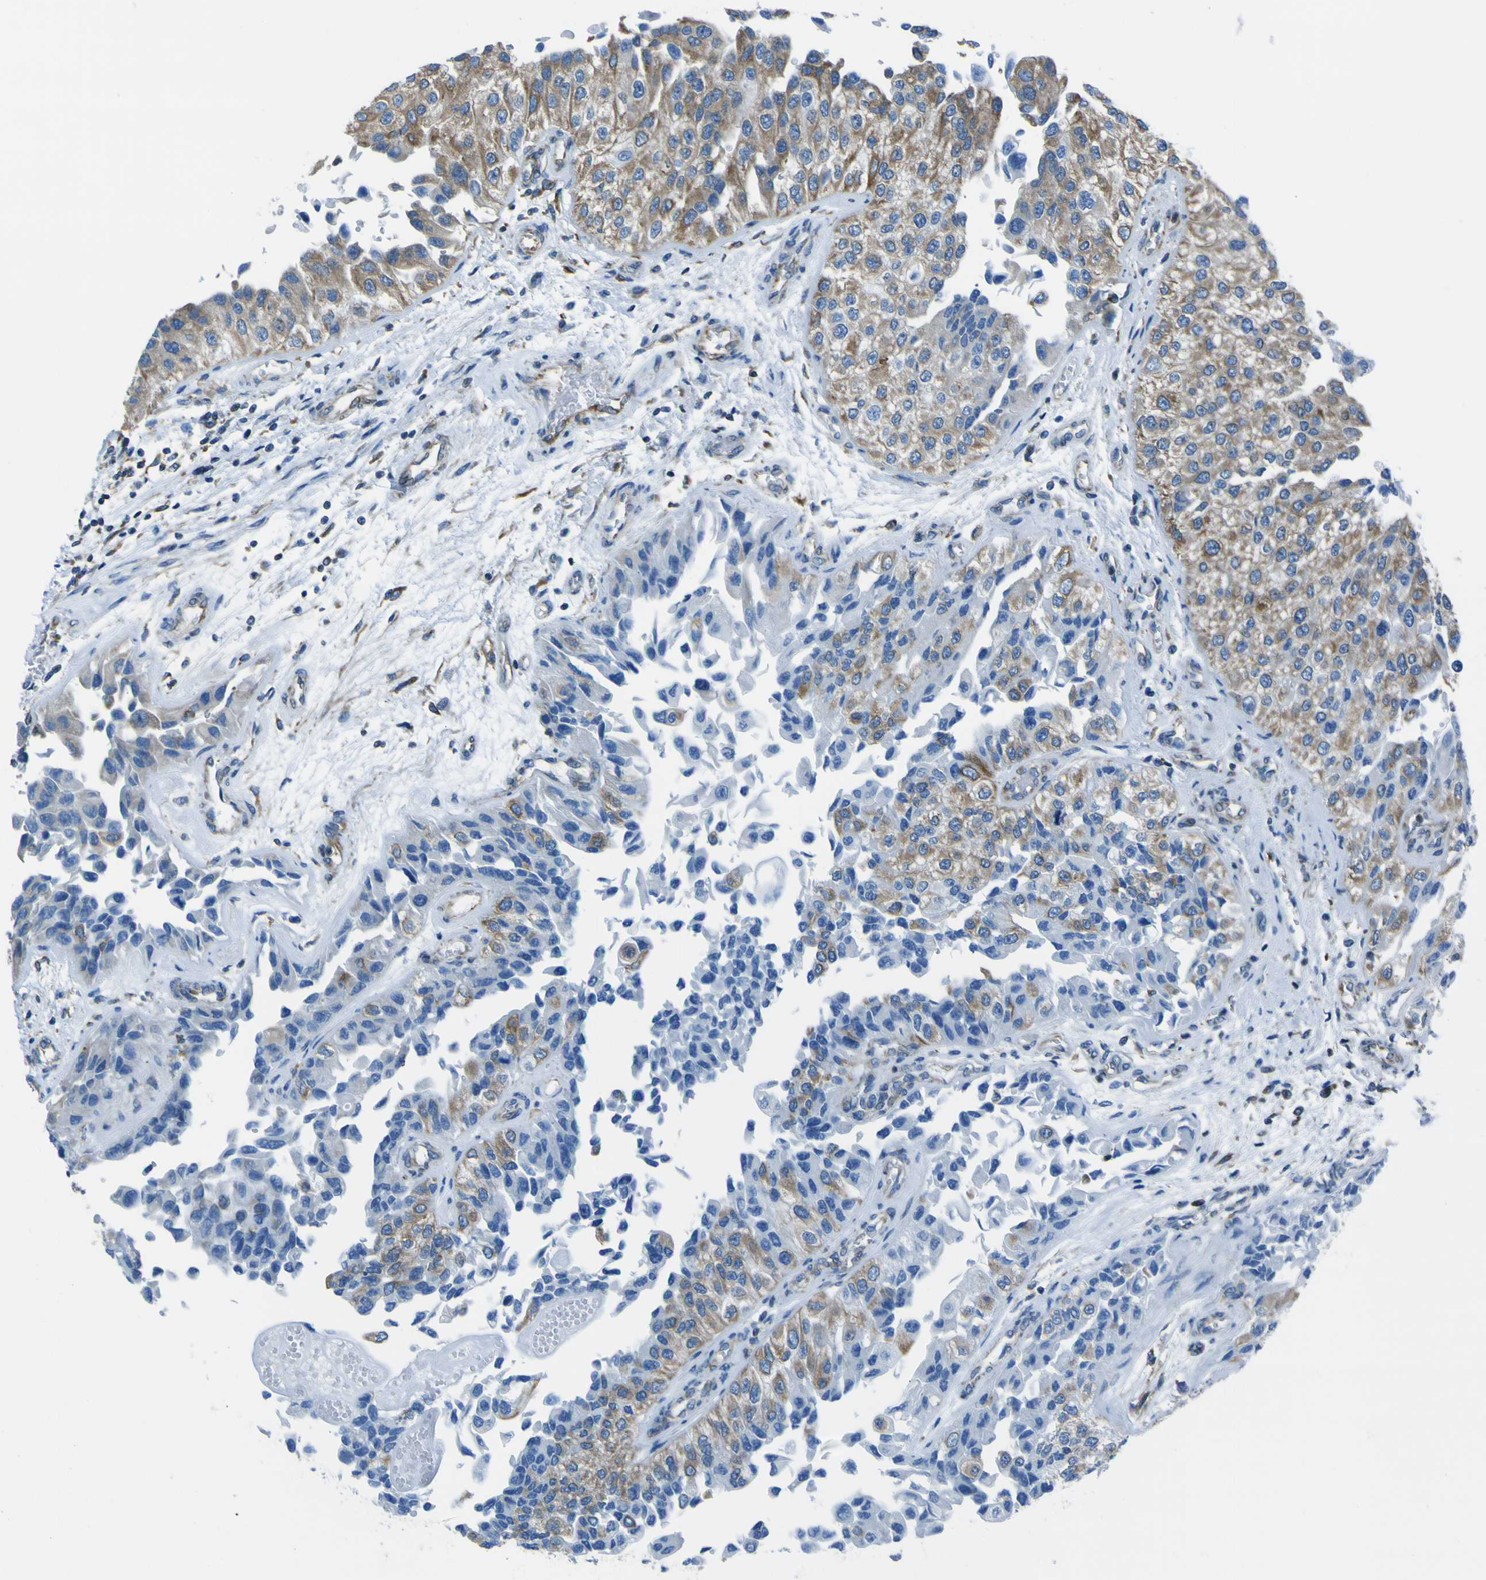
{"staining": {"intensity": "moderate", "quantity": ">75%", "location": "cytoplasmic/membranous"}, "tissue": "urothelial cancer", "cell_type": "Tumor cells", "image_type": "cancer", "snomed": [{"axis": "morphology", "description": "Urothelial carcinoma, High grade"}, {"axis": "topography", "description": "Kidney"}, {"axis": "topography", "description": "Urinary bladder"}], "caption": "High-grade urothelial carcinoma stained with immunohistochemistry (IHC) shows moderate cytoplasmic/membranous expression in approximately >75% of tumor cells.", "gene": "STIM1", "patient": {"sex": "male", "age": 77}}